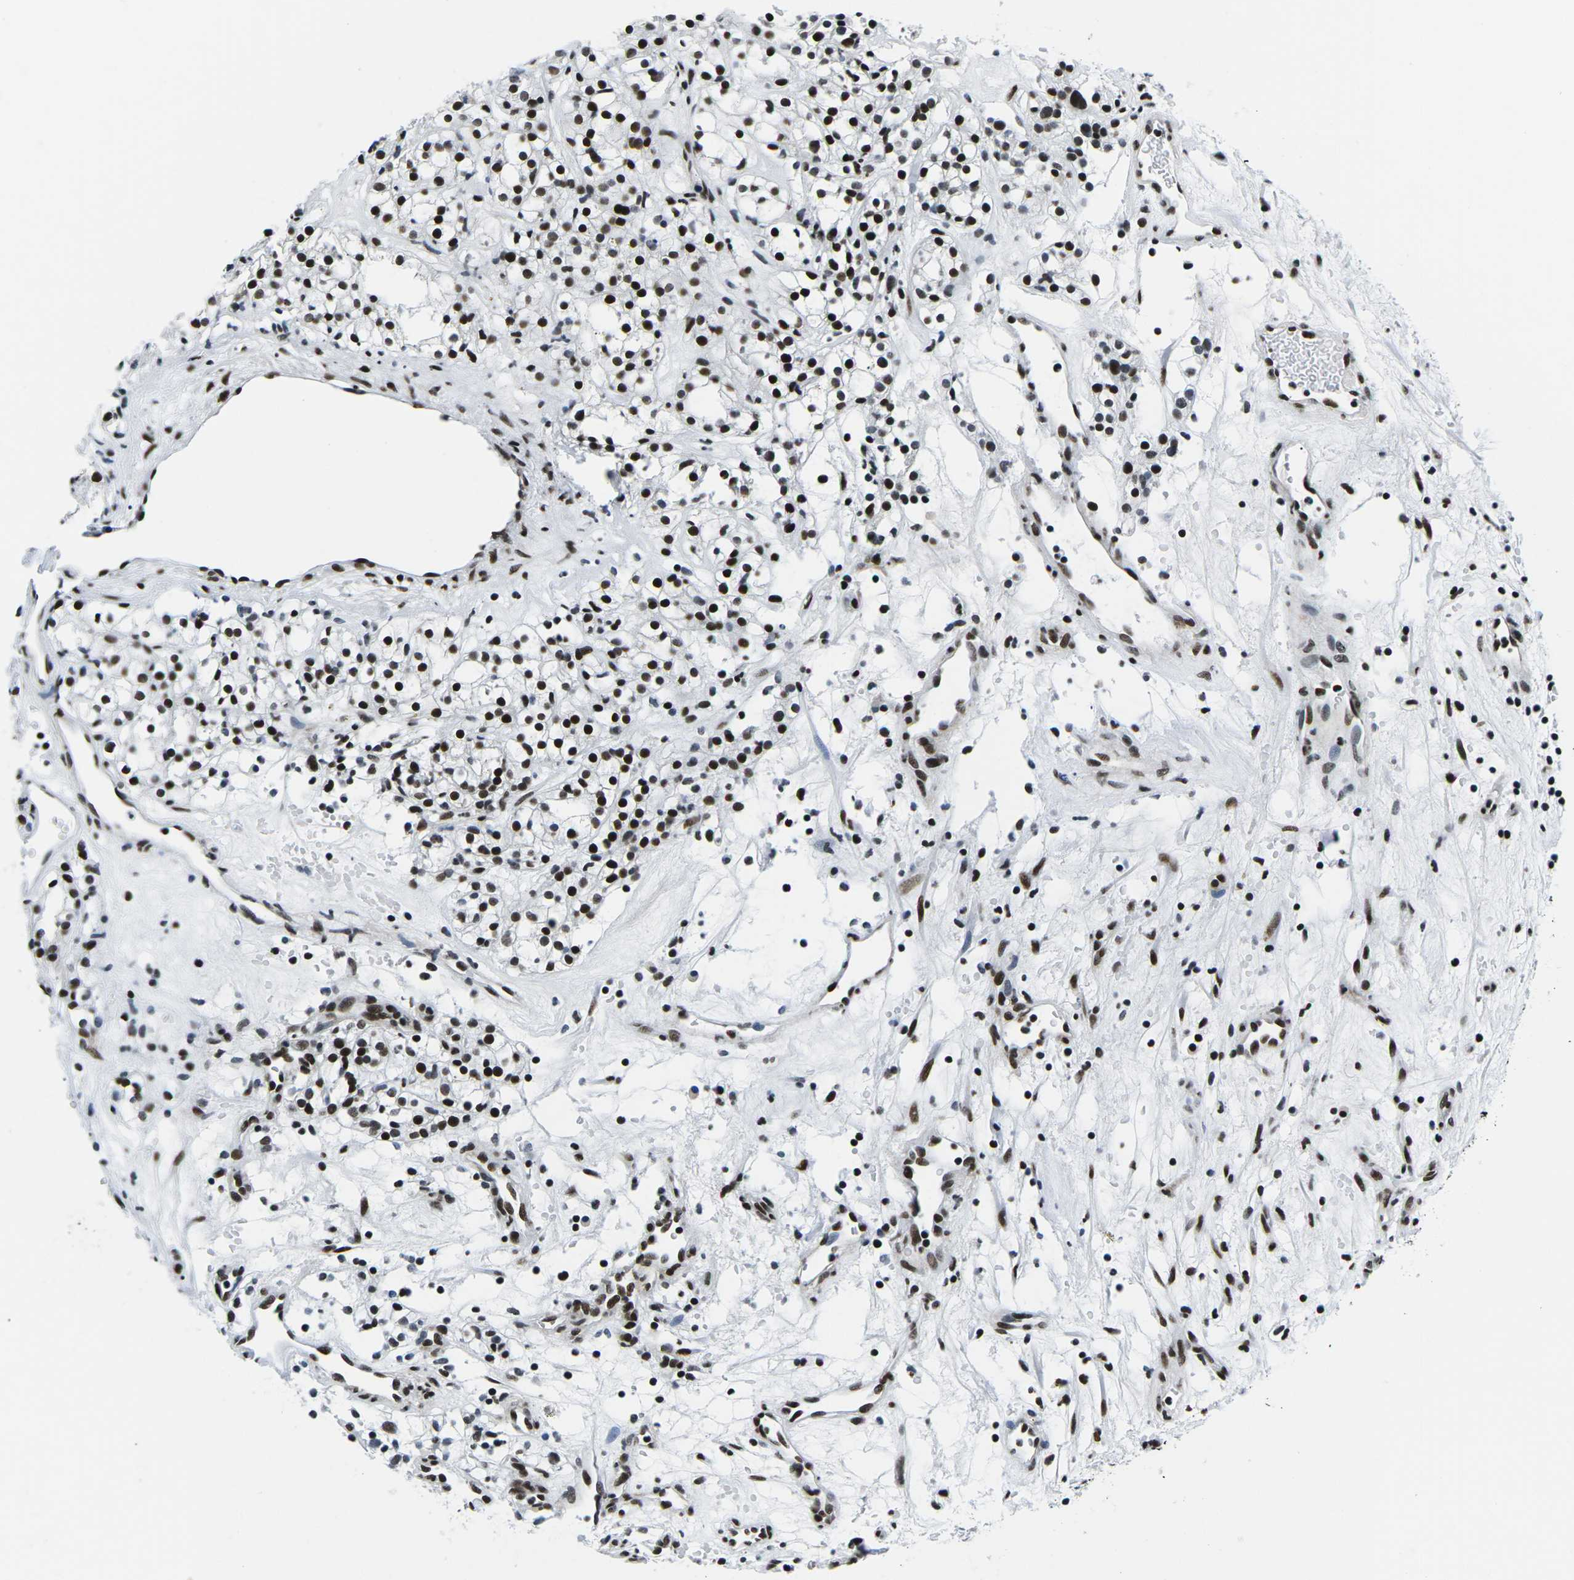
{"staining": {"intensity": "strong", "quantity": ">75%", "location": "nuclear"}, "tissue": "renal cancer", "cell_type": "Tumor cells", "image_type": "cancer", "snomed": [{"axis": "morphology", "description": "Adenocarcinoma, NOS"}, {"axis": "topography", "description": "Kidney"}], "caption": "There is high levels of strong nuclear staining in tumor cells of renal cancer, as demonstrated by immunohistochemical staining (brown color).", "gene": "ATF1", "patient": {"sex": "male", "age": 59}}